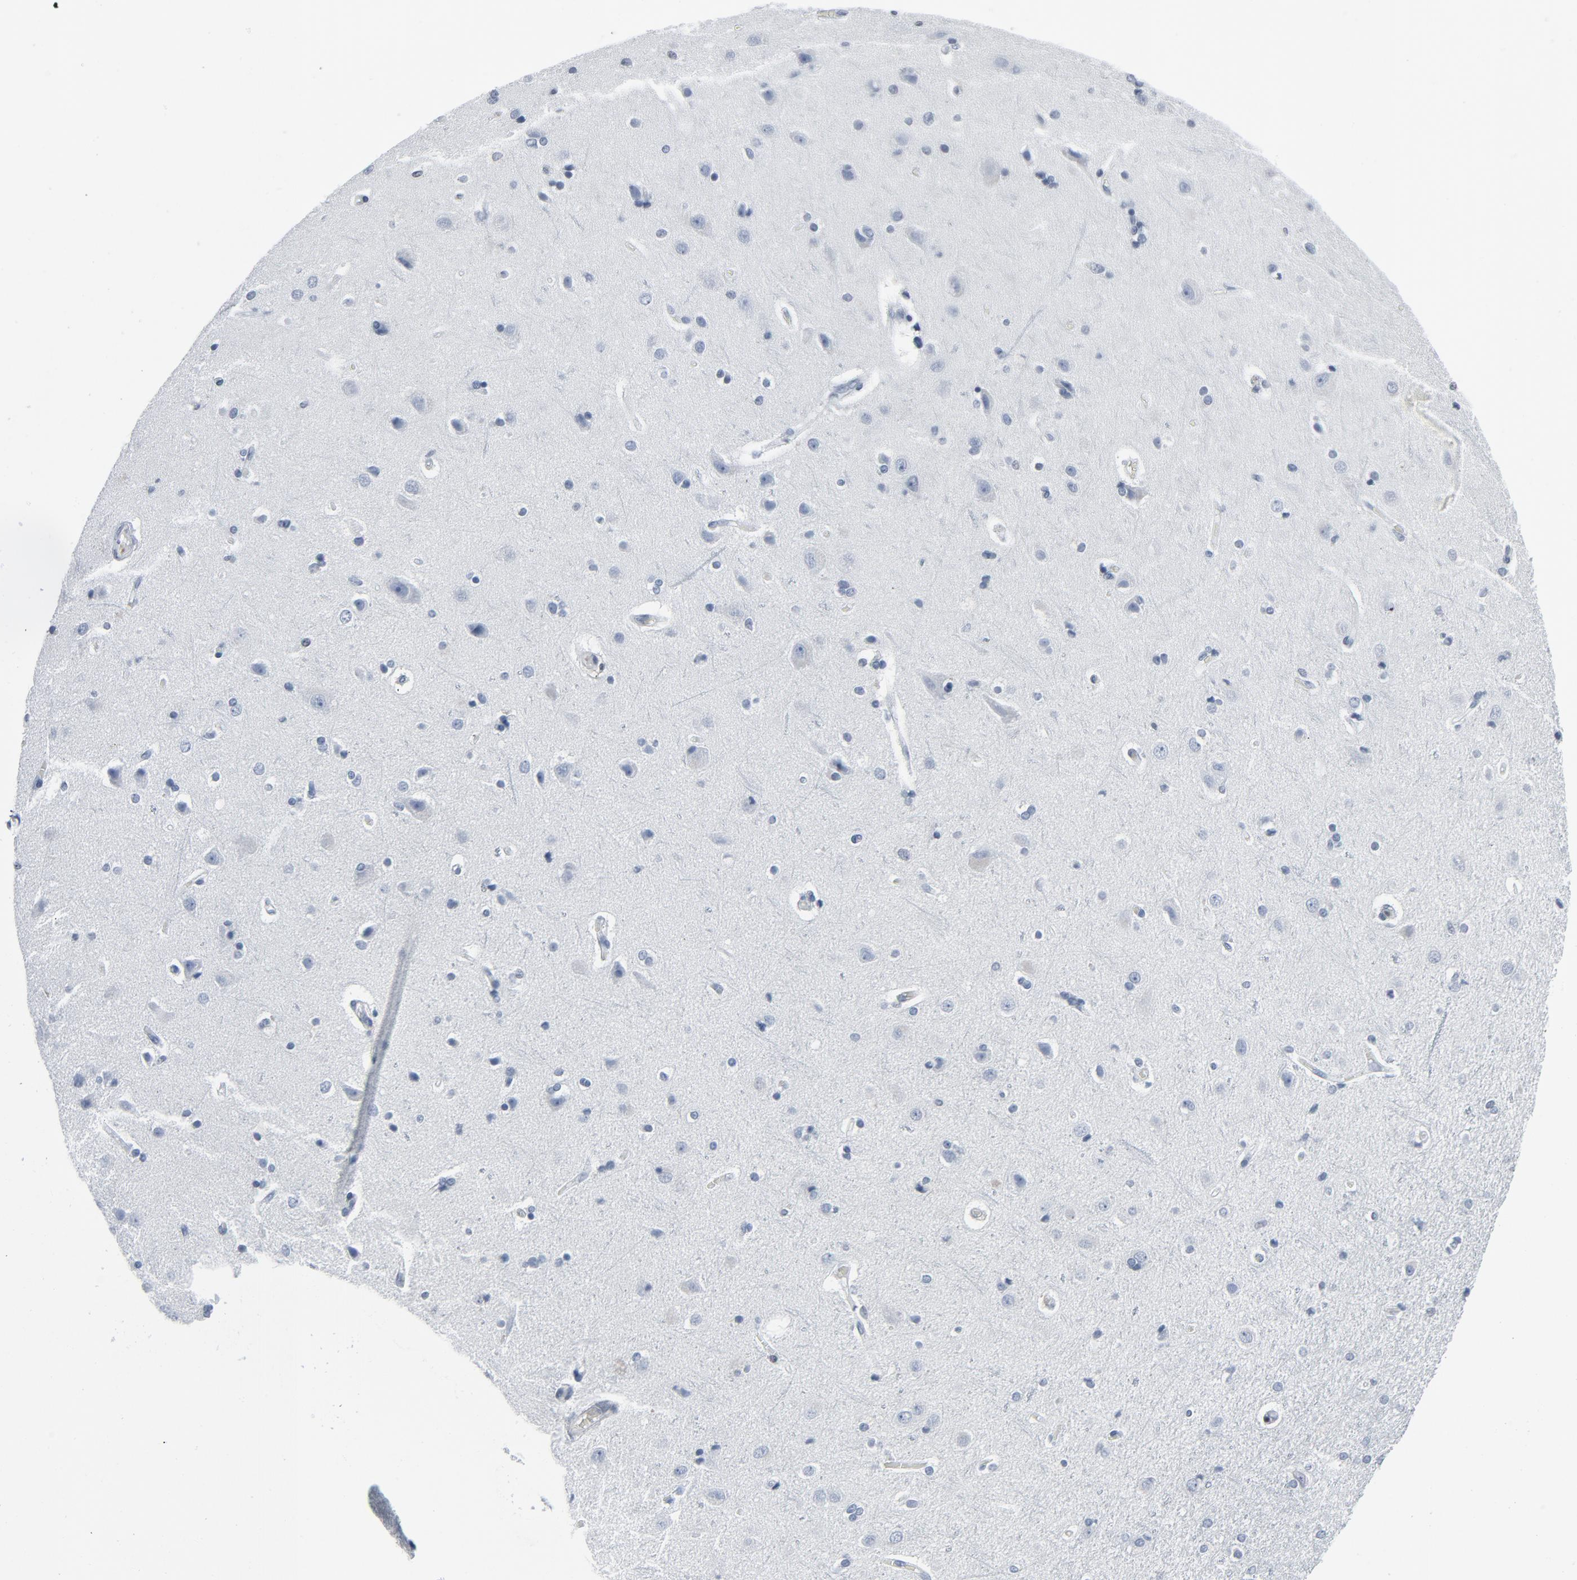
{"staining": {"intensity": "negative", "quantity": "none", "location": "none"}, "tissue": "cerebral cortex", "cell_type": "Endothelial cells", "image_type": "normal", "snomed": [{"axis": "morphology", "description": "Normal tissue, NOS"}, {"axis": "topography", "description": "Cerebral cortex"}], "caption": "Endothelial cells show no significant protein positivity in unremarkable cerebral cortex. Nuclei are stained in blue.", "gene": "STAT5A", "patient": {"sex": "male", "age": 62}}